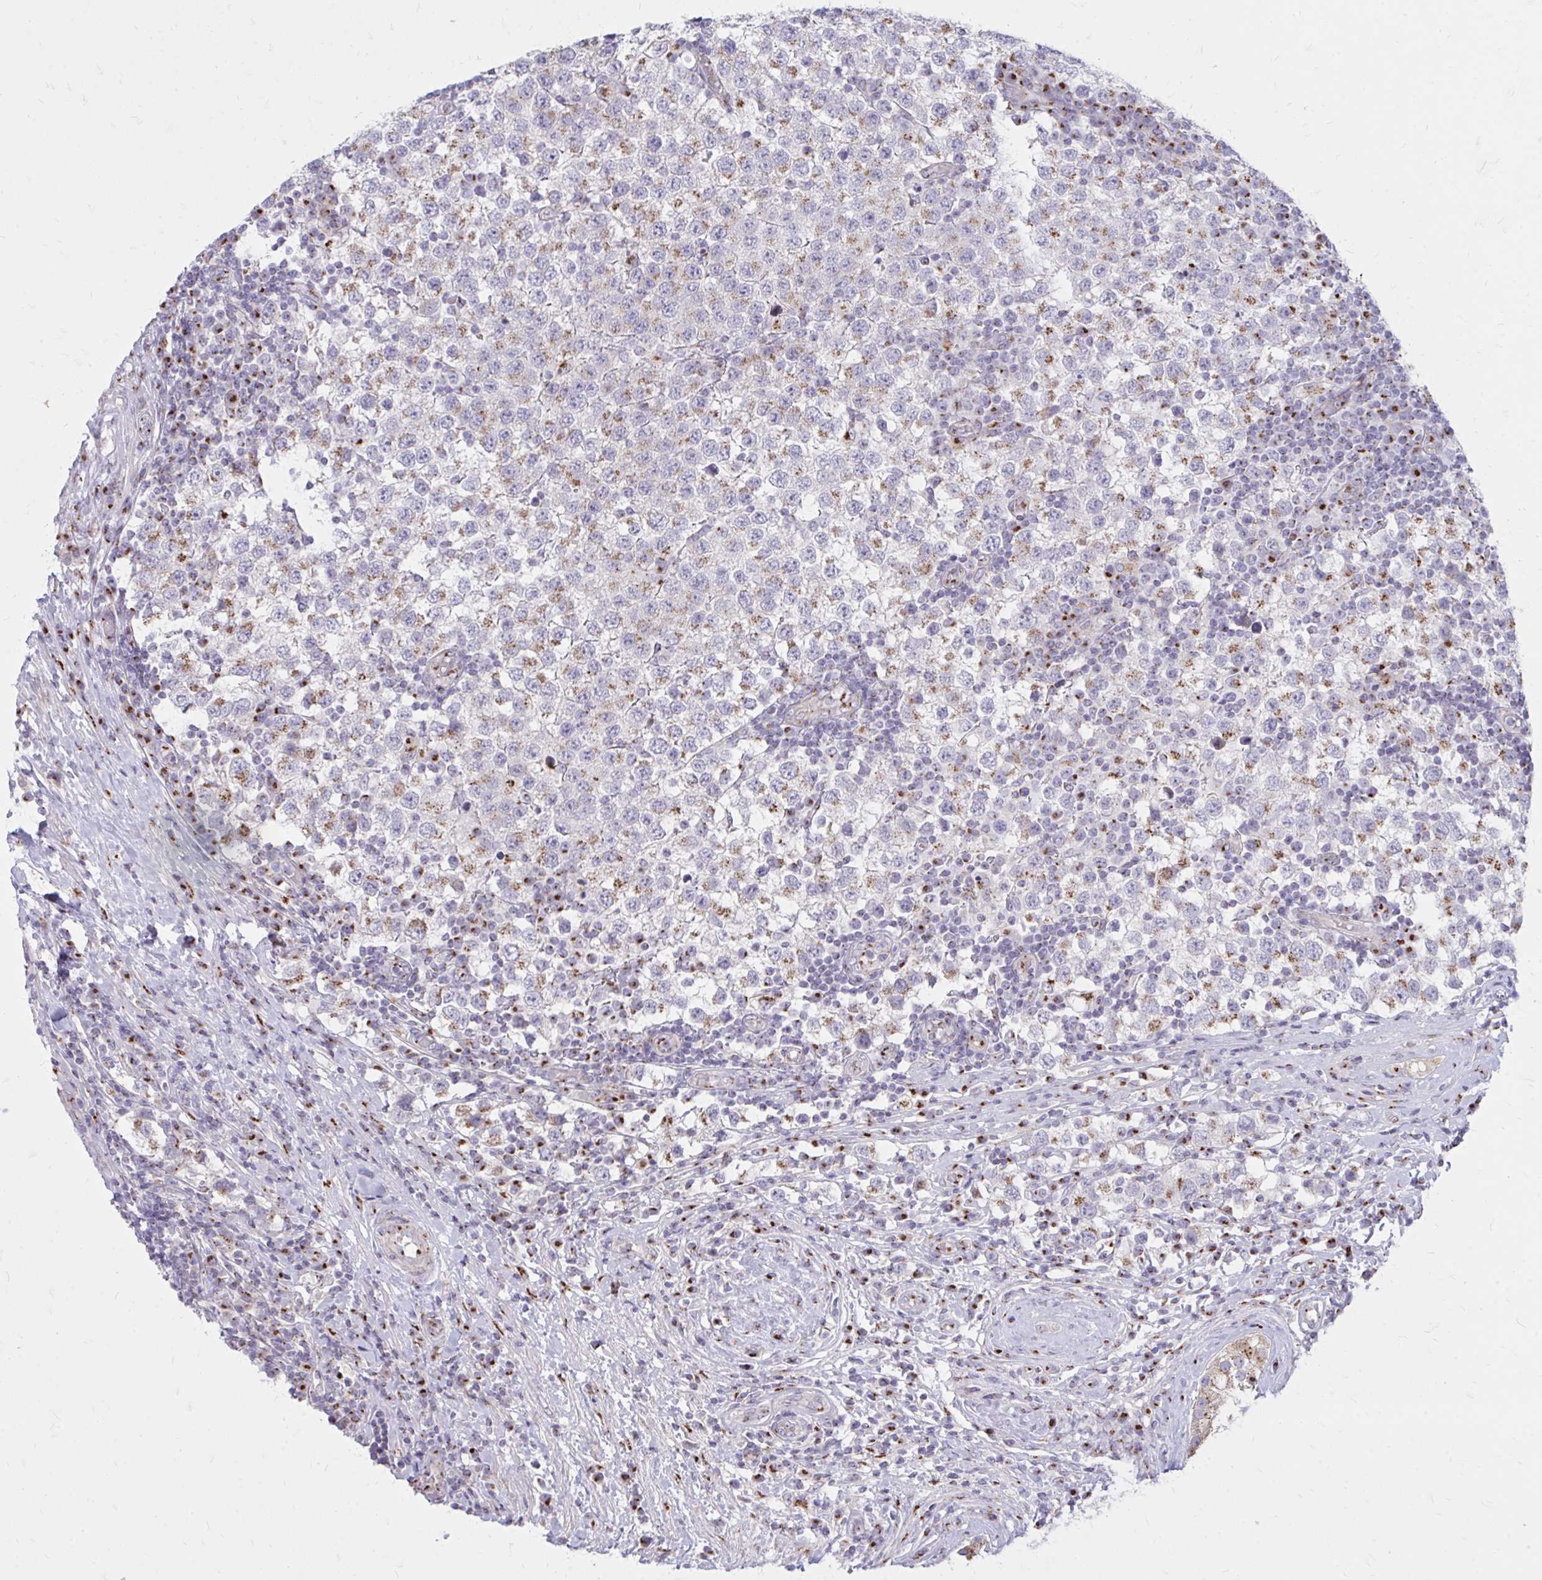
{"staining": {"intensity": "moderate", "quantity": "25%-75%", "location": "cytoplasmic/membranous"}, "tissue": "testis cancer", "cell_type": "Tumor cells", "image_type": "cancer", "snomed": [{"axis": "morphology", "description": "Seminoma, NOS"}, {"axis": "topography", "description": "Testis"}], "caption": "The micrograph demonstrates immunohistochemical staining of testis seminoma. There is moderate cytoplasmic/membranous positivity is identified in approximately 25%-75% of tumor cells.", "gene": "RAB6B", "patient": {"sex": "male", "age": 34}}